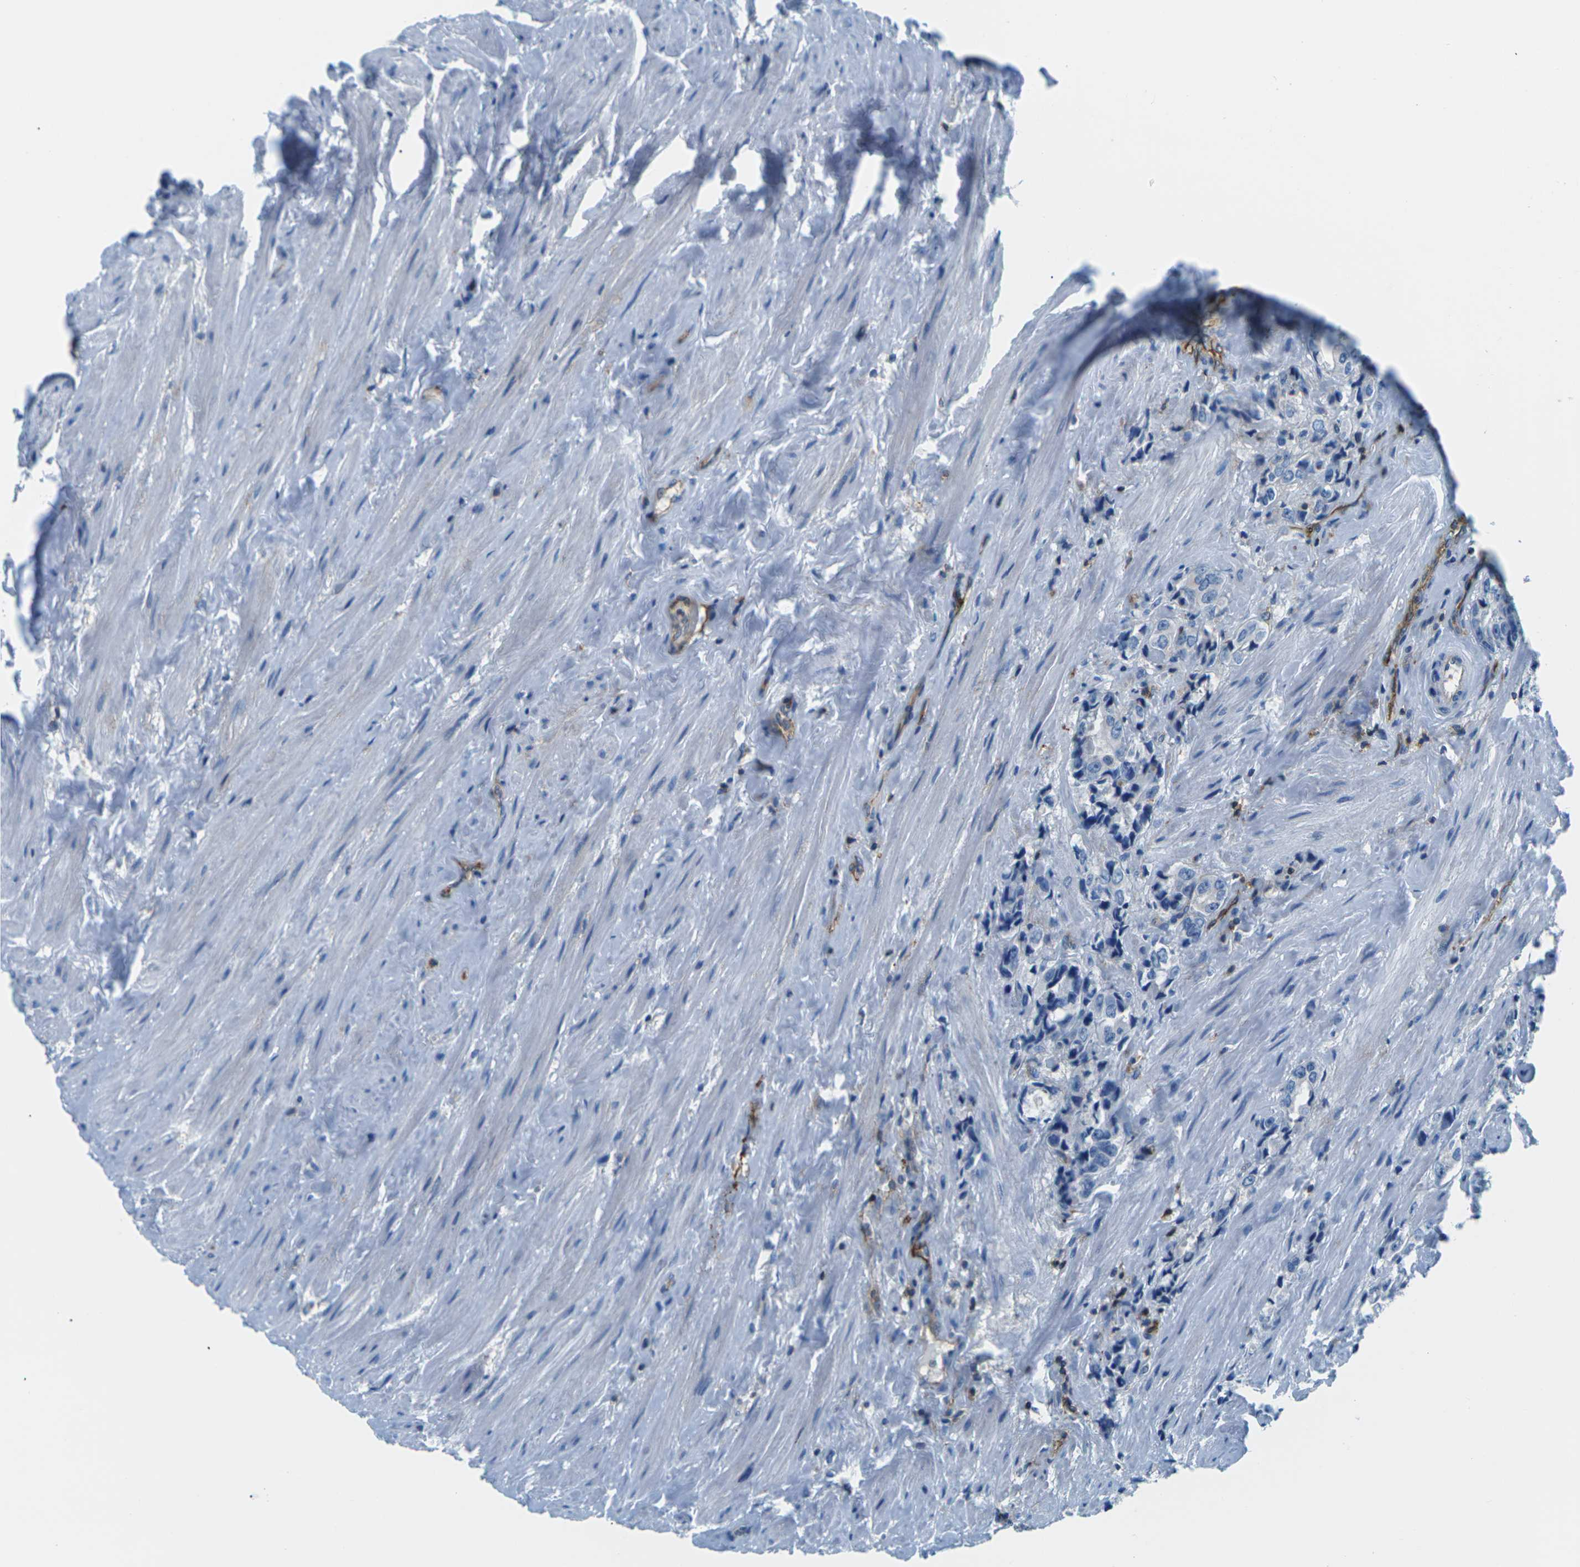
{"staining": {"intensity": "negative", "quantity": "none", "location": "none"}, "tissue": "prostate cancer", "cell_type": "Tumor cells", "image_type": "cancer", "snomed": [{"axis": "morphology", "description": "Adenocarcinoma, High grade"}, {"axis": "topography", "description": "Prostate"}], "caption": "Prostate cancer (adenocarcinoma (high-grade)) stained for a protein using immunohistochemistry reveals no staining tumor cells.", "gene": "SOCS4", "patient": {"sex": "male", "age": 61}}